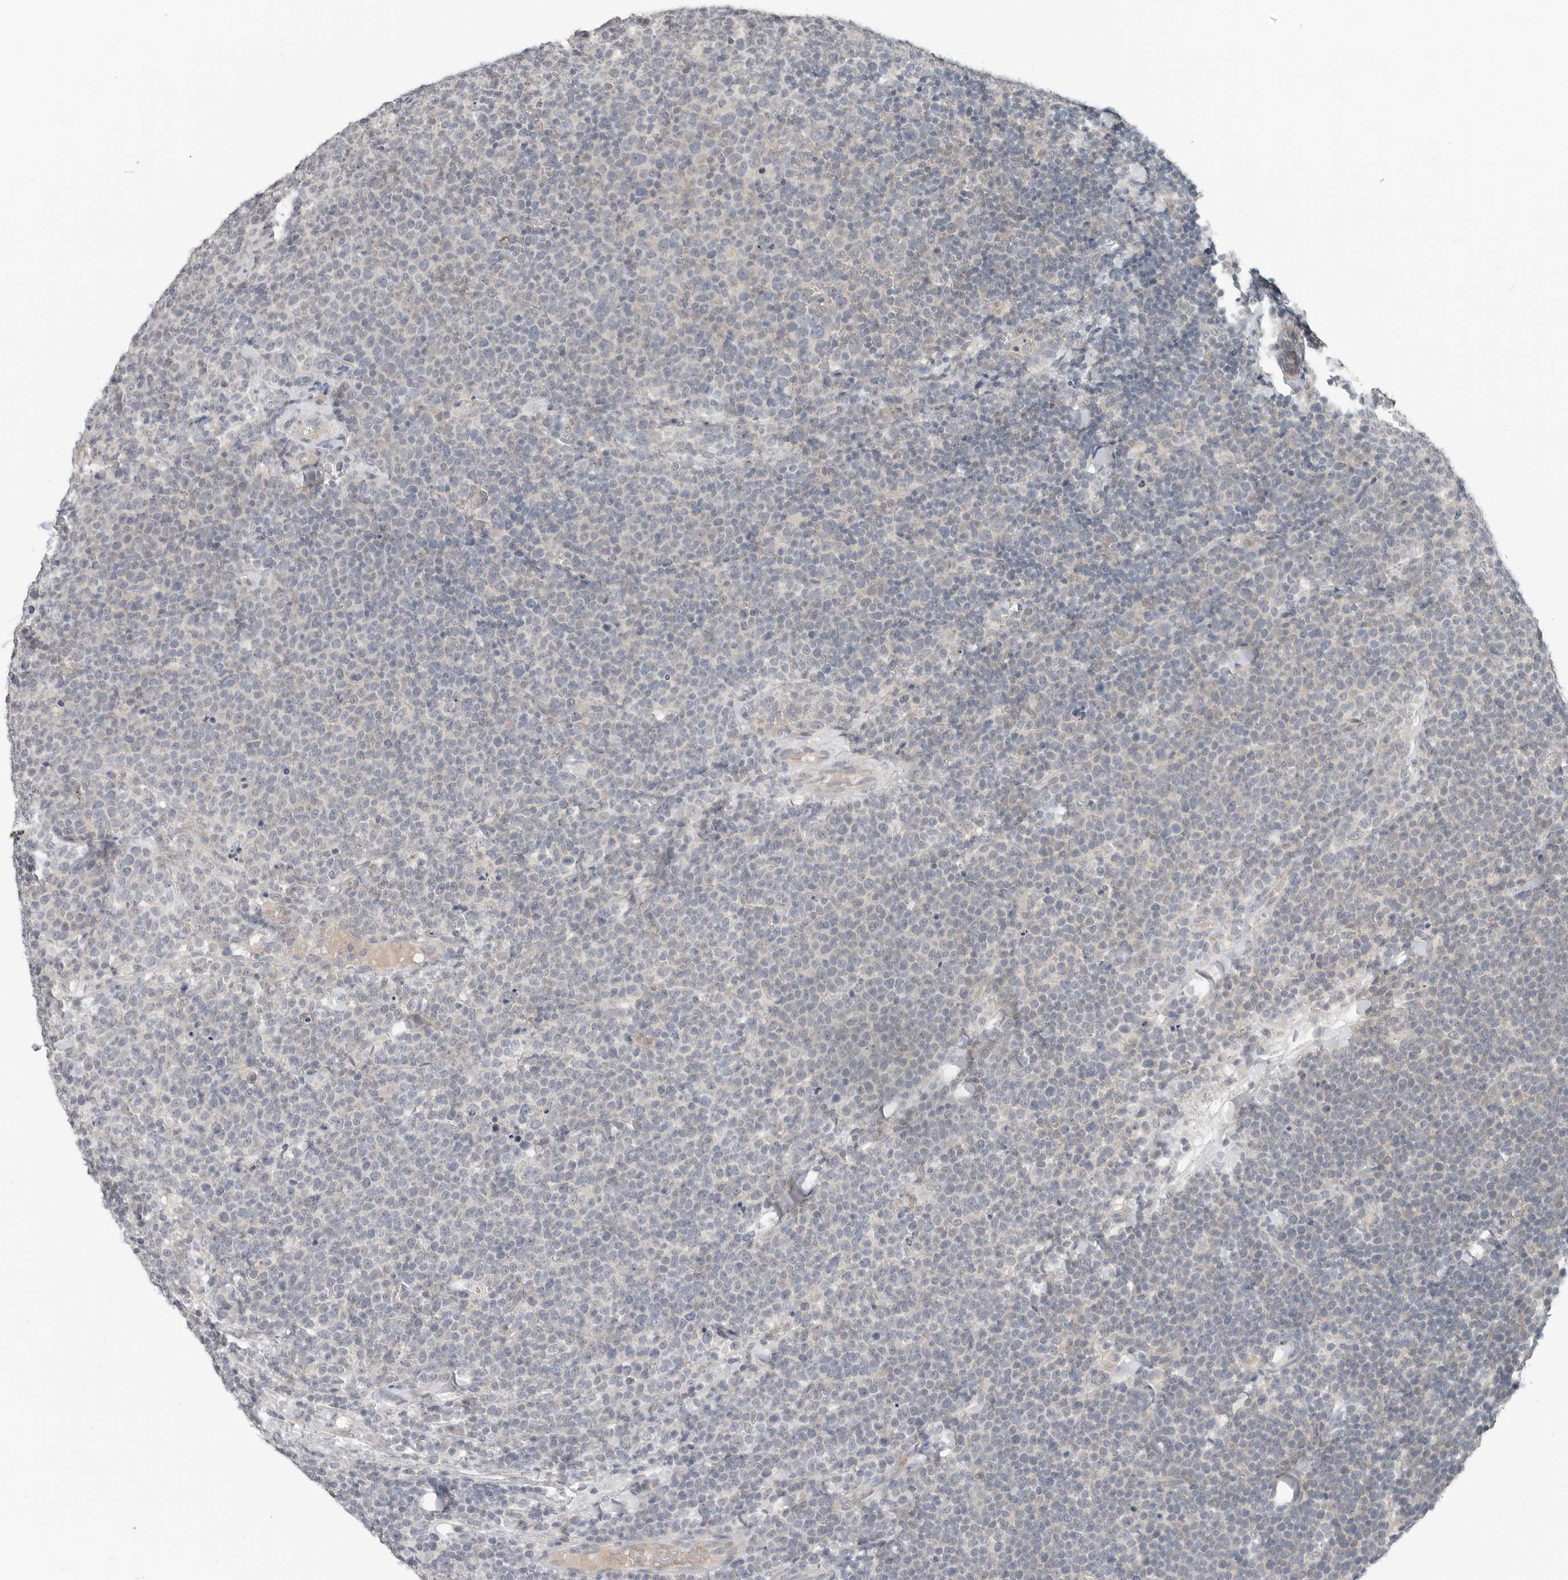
{"staining": {"intensity": "negative", "quantity": "none", "location": "none"}, "tissue": "lymphoma", "cell_type": "Tumor cells", "image_type": "cancer", "snomed": [{"axis": "morphology", "description": "Malignant lymphoma, non-Hodgkin's type, High grade"}, {"axis": "topography", "description": "Lymph node"}], "caption": "DAB immunohistochemical staining of human lymphoma reveals no significant positivity in tumor cells.", "gene": "FCRLB", "patient": {"sex": "male", "age": 61}}